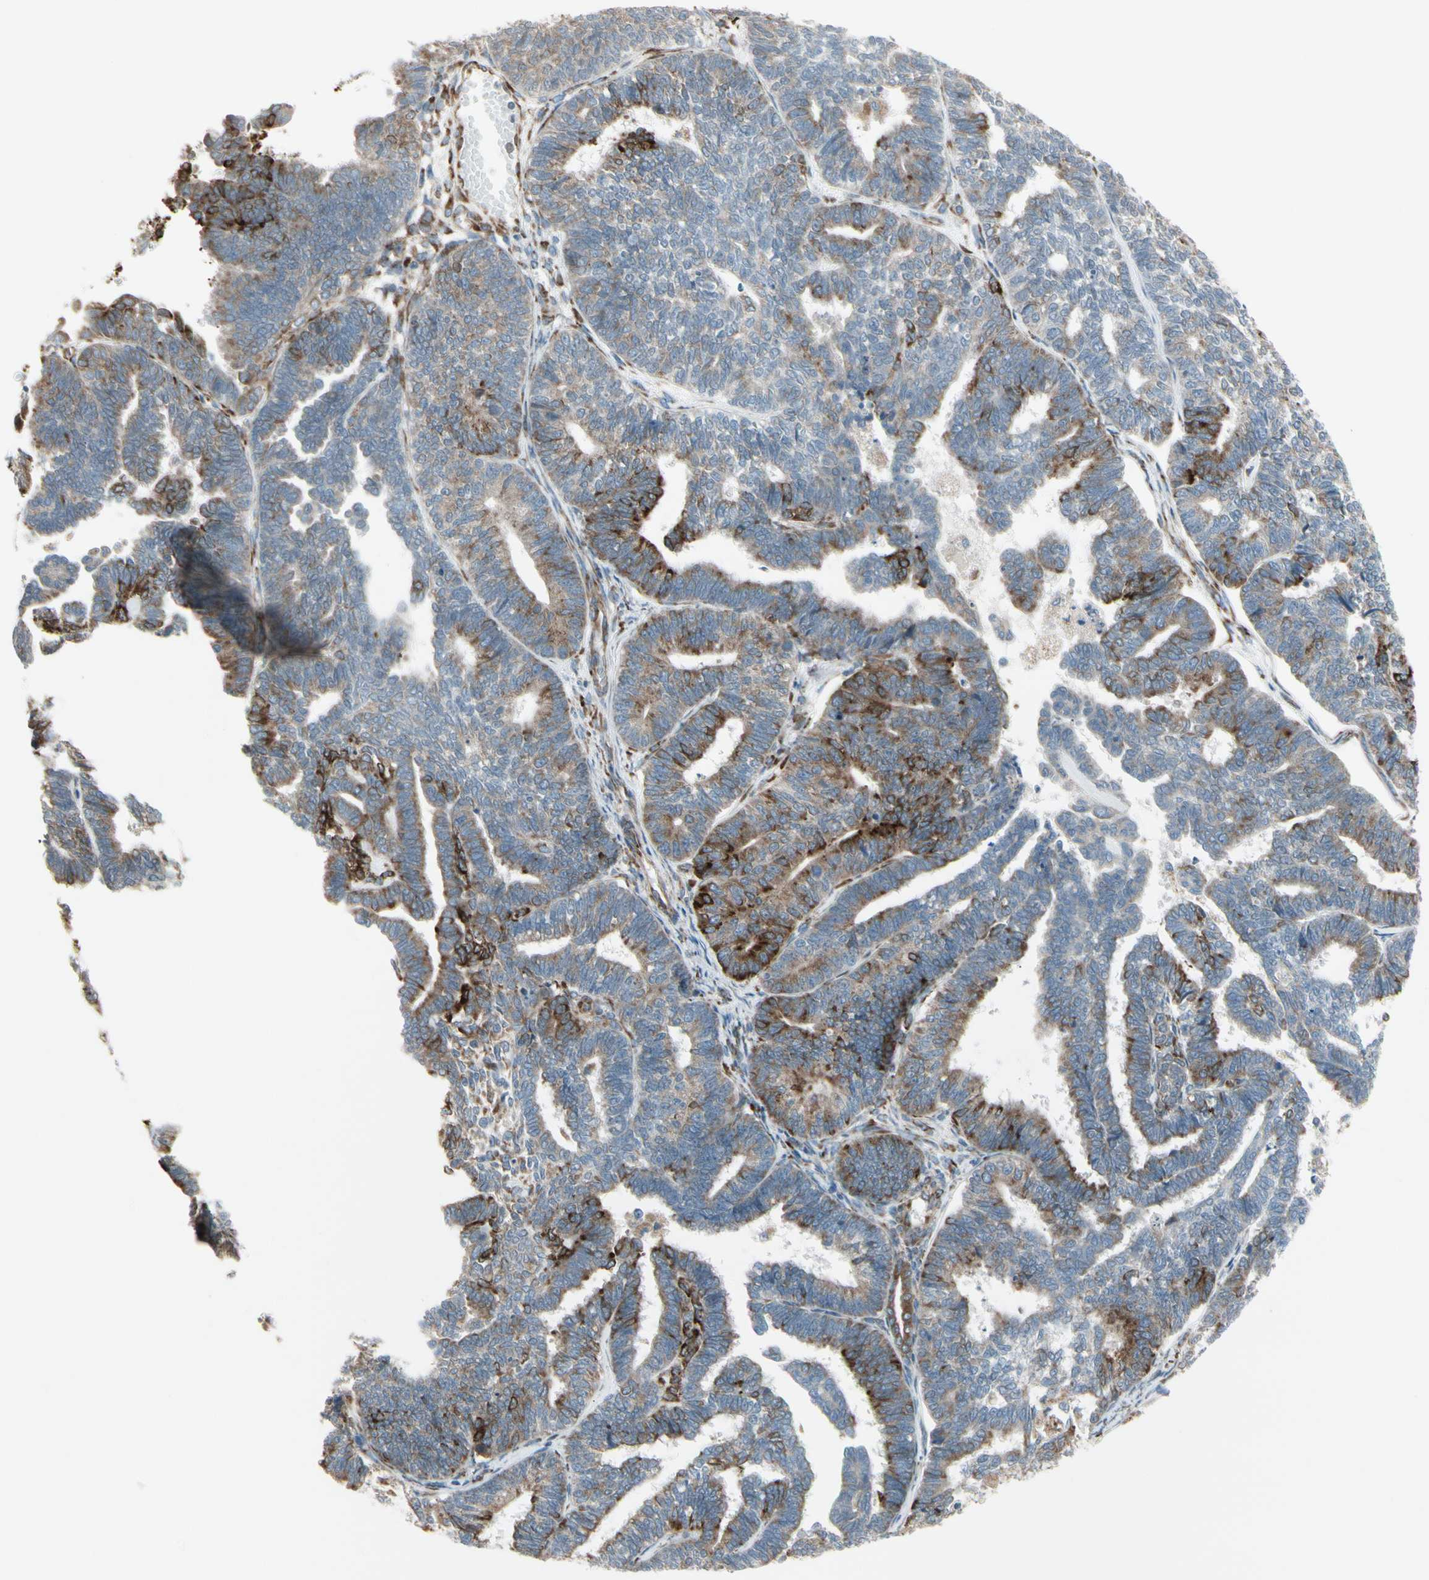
{"staining": {"intensity": "moderate", "quantity": "25%-75%", "location": "cytoplasmic/membranous"}, "tissue": "endometrial cancer", "cell_type": "Tumor cells", "image_type": "cancer", "snomed": [{"axis": "morphology", "description": "Adenocarcinoma, NOS"}, {"axis": "topography", "description": "Endometrium"}], "caption": "High-power microscopy captured an IHC image of endometrial cancer (adenocarcinoma), revealing moderate cytoplasmic/membranous expression in approximately 25%-75% of tumor cells. Using DAB (3,3'-diaminobenzidine) (brown) and hematoxylin (blue) stains, captured at high magnification using brightfield microscopy.", "gene": "FNDC3A", "patient": {"sex": "female", "age": 70}}